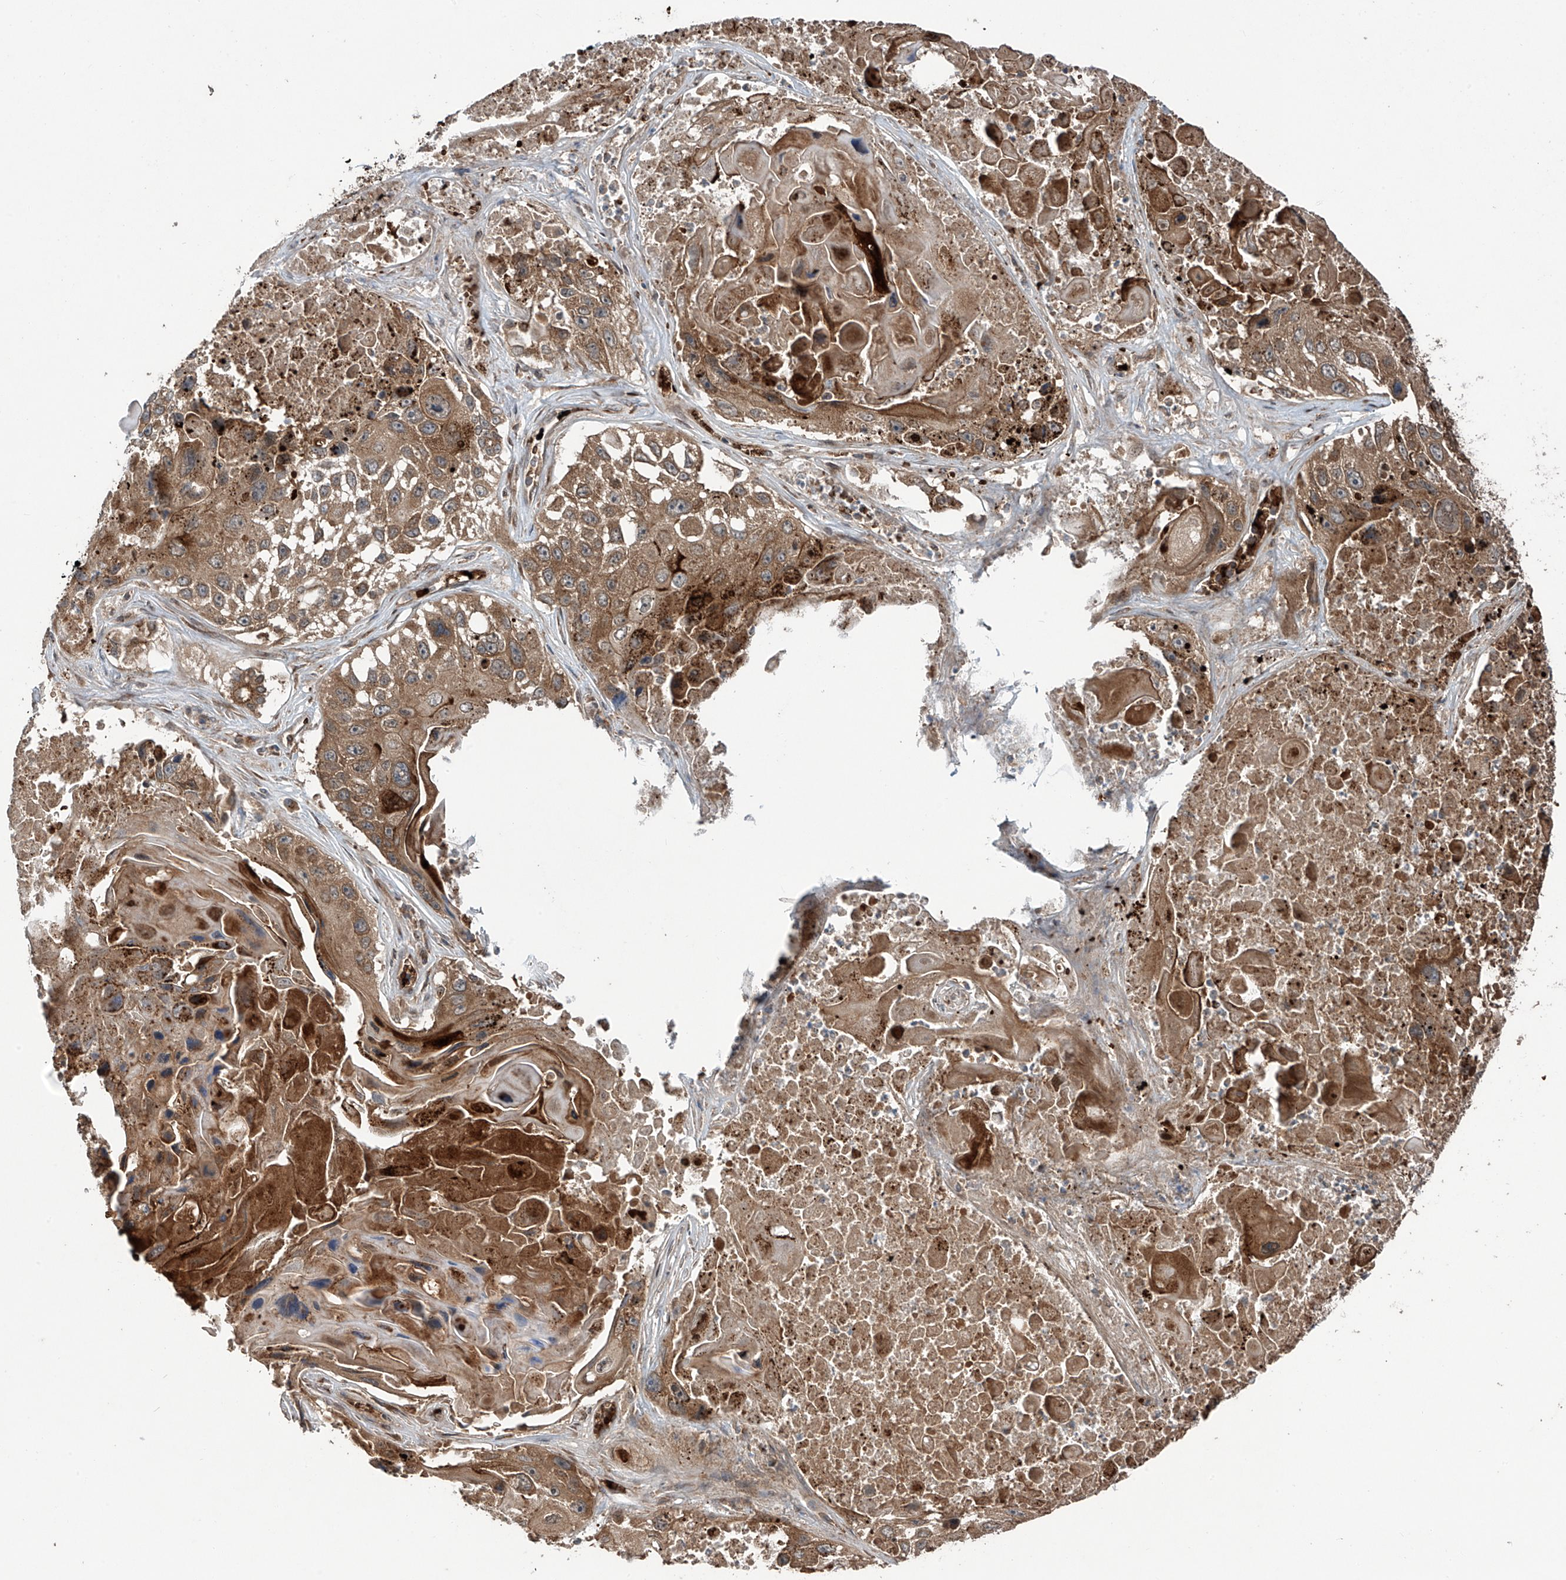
{"staining": {"intensity": "moderate", "quantity": ">75%", "location": "cytoplasmic/membranous"}, "tissue": "lung cancer", "cell_type": "Tumor cells", "image_type": "cancer", "snomed": [{"axis": "morphology", "description": "Squamous cell carcinoma, NOS"}, {"axis": "topography", "description": "Lung"}], "caption": "Immunohistochemistry image of neoplastic tissue: human lung cancer (squamous cell carcinoma) stained using immunohistochemistry demonstrates medium levels of moderate protein expression localized specifically in the cytoplasmic/membranous of tumor cells, appearing as a cytoplasmic/membranous brown color.", "gene": "ZDHHC9", "patient": {"sex": "male", "age": 61}}